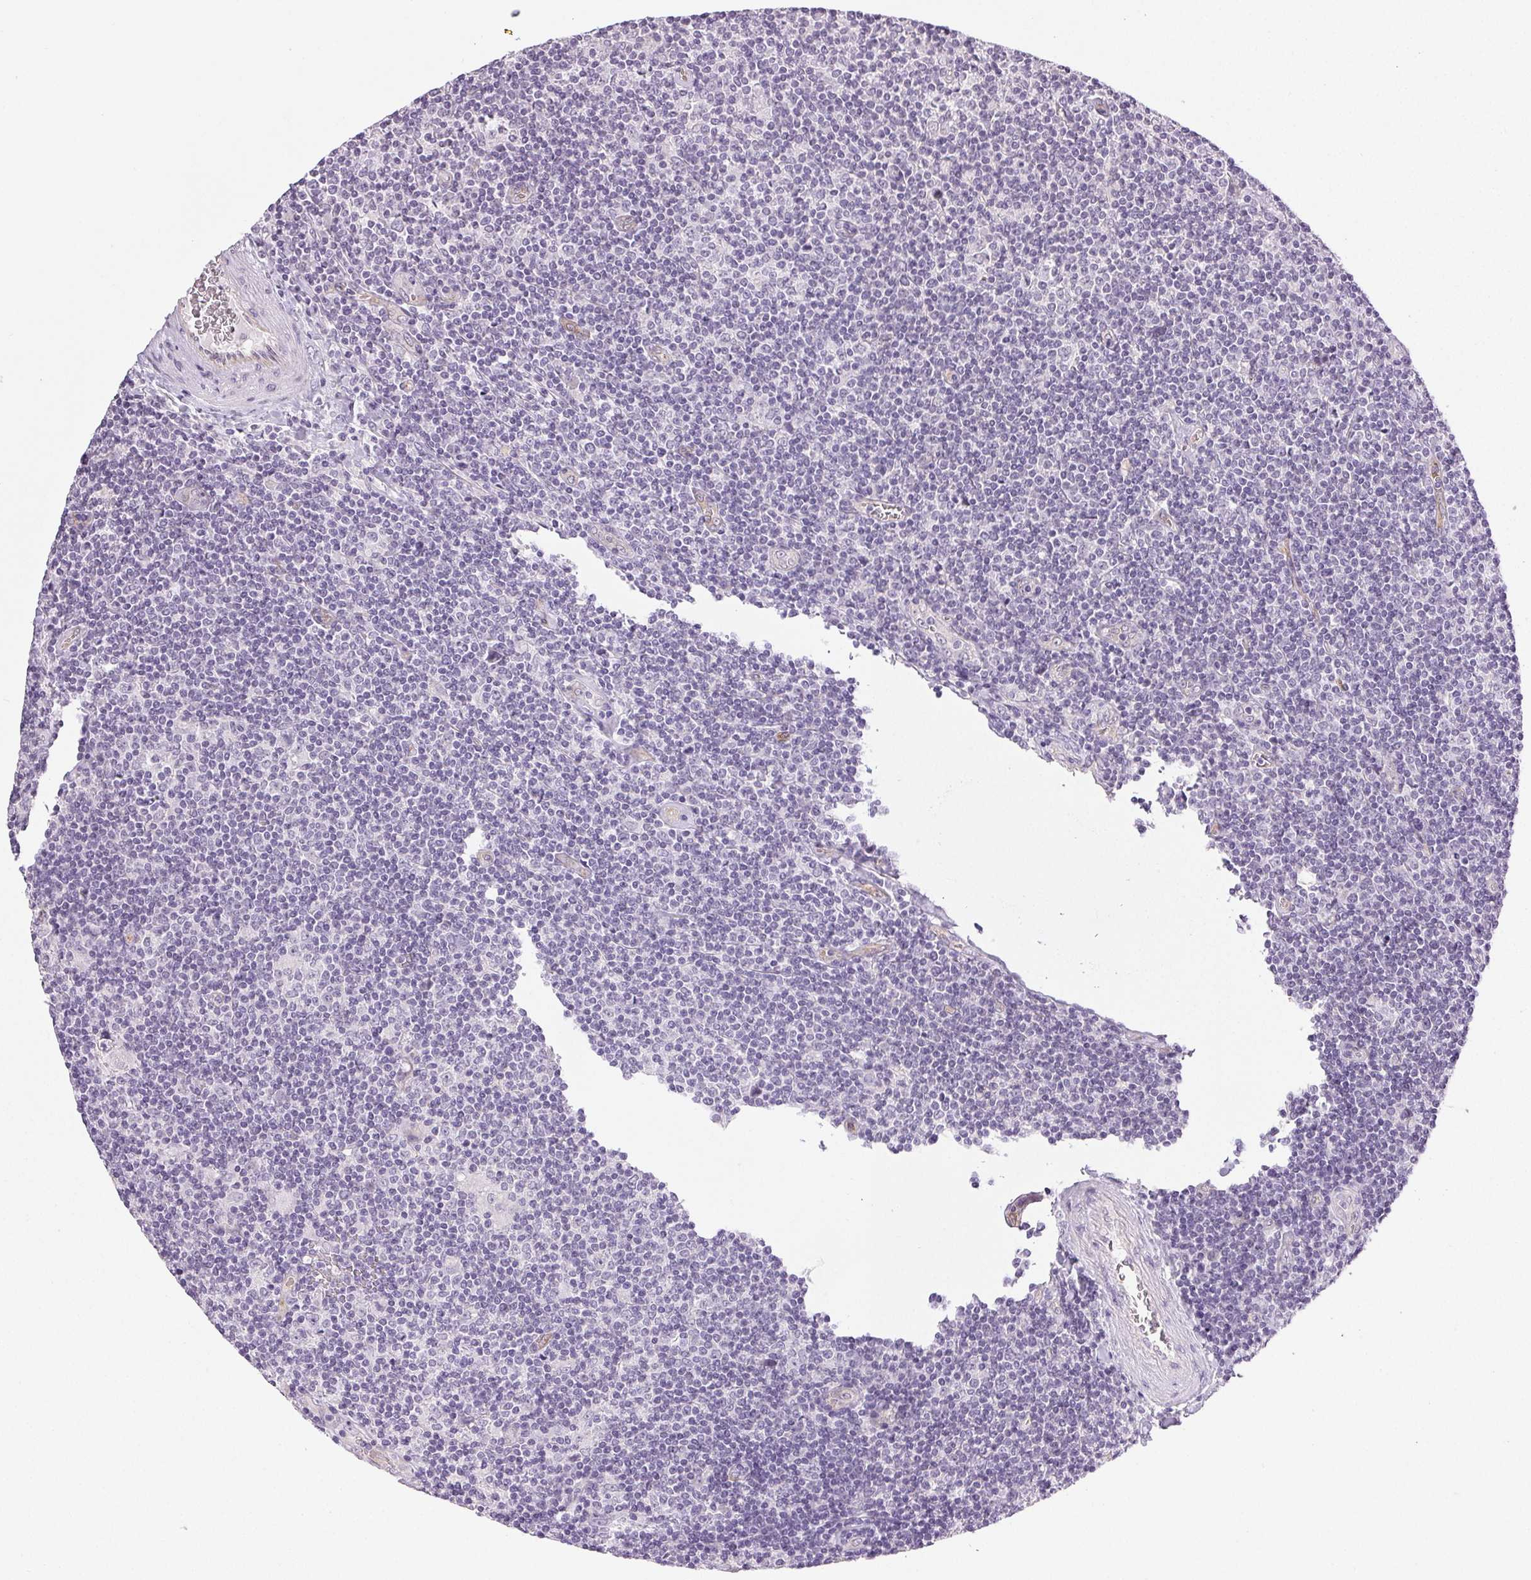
{"staining": {"intensity": "negative", "quantity": "none", "location": "none"}, "tissue": "lymphoma", "cell_type": "Tumor cells", "image_type": "cancer", "snomed": [{"axis": "morphology", "description": "Hodgkin's disease, NOS"}, {"axis": "topography", "description": "Lymph node"}], "caption": "This image is of lymphoma stained with immunohistochemistry (IHC) to label a protein in brown with the nuclei are counter-stained blue. There is no positivity in tumor cells. (Stains: DAB immunohistochemistry (IHC) with hematoxylin counter stain, Microscopy: brightfield microscopy at high magnification).", "gene": "PLCB1", "patient": {"sex": "male", "age": 40}}